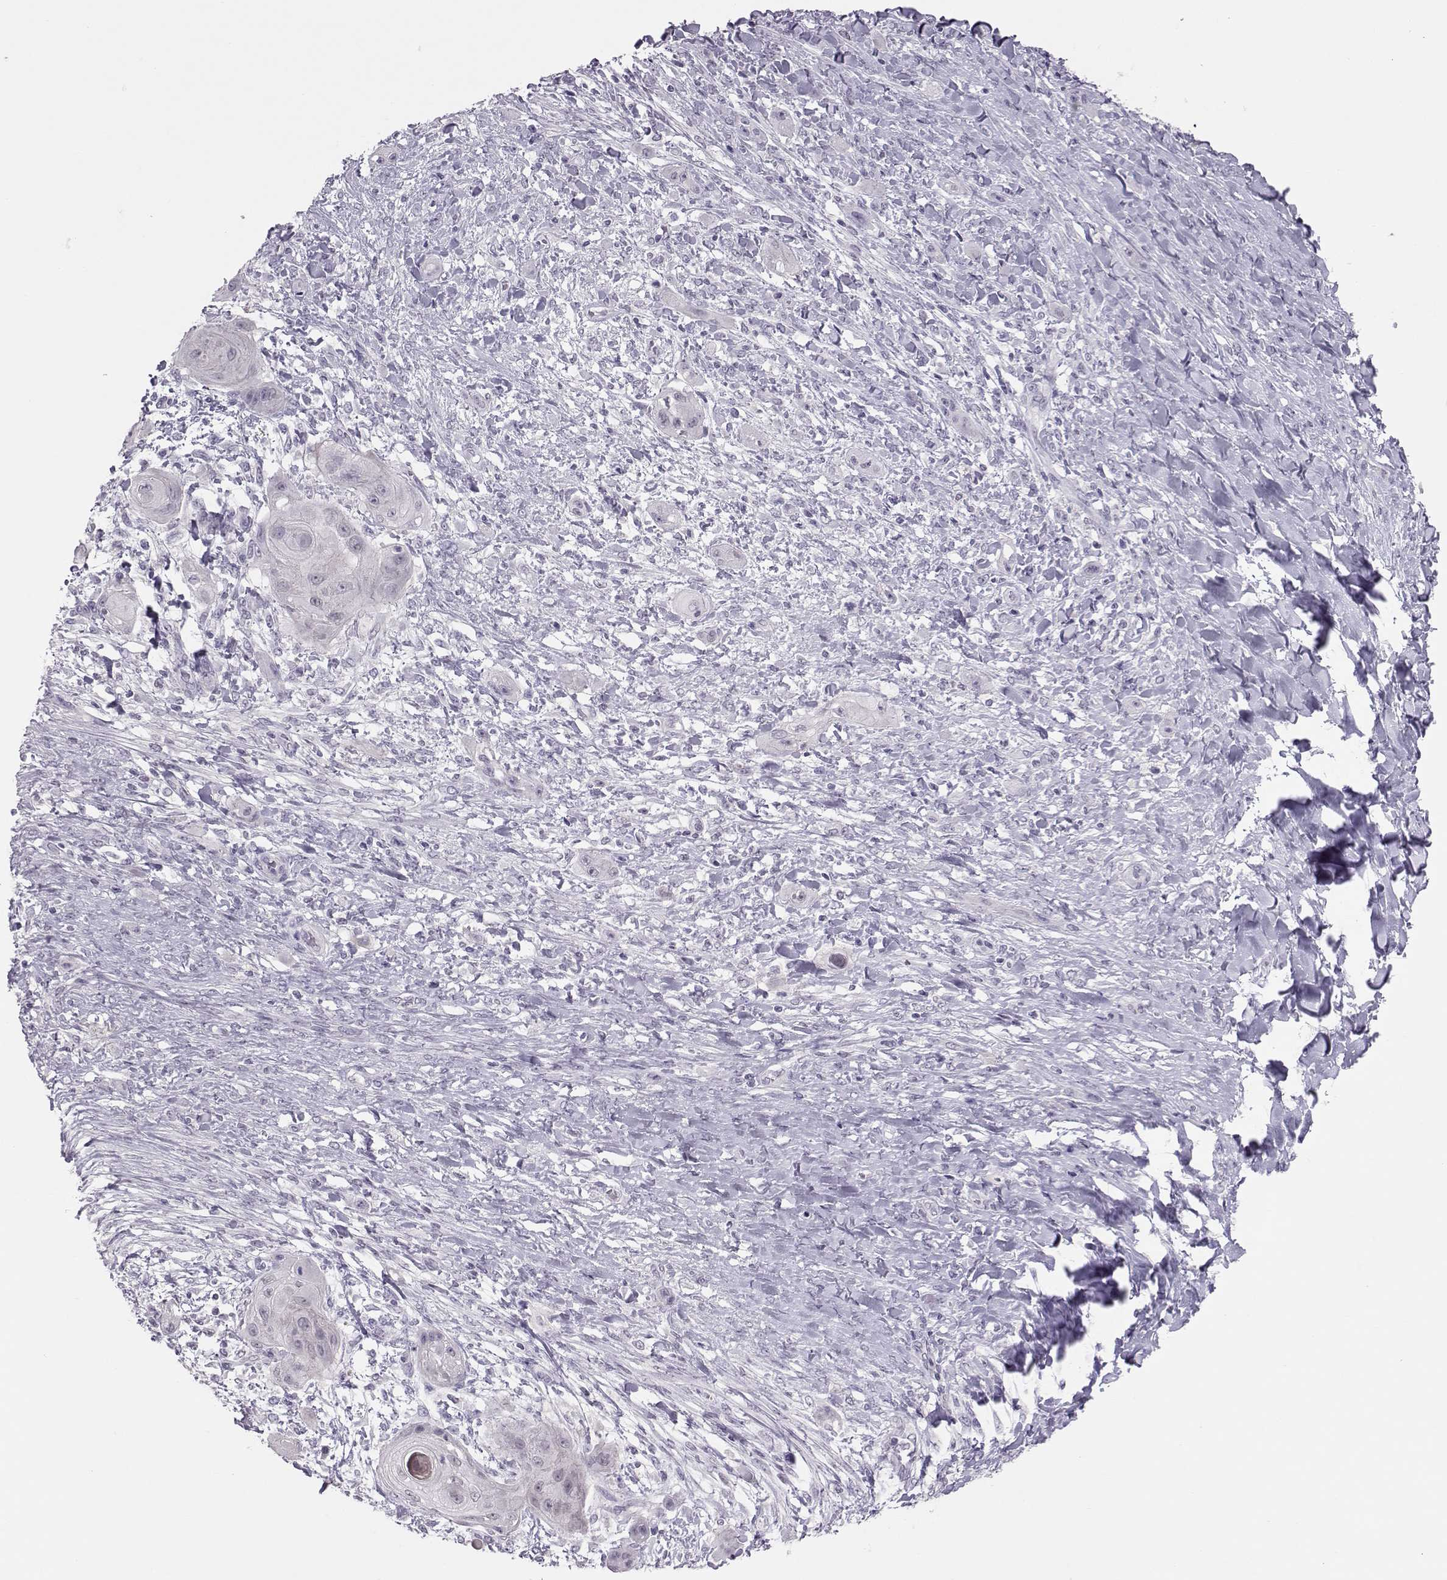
{"staining": {"intensity": "negative", "quantity": "none", "location": "none"}, "tissue": "skin cancer", "cell_type": "Tumor cells", "image_type": "cancer", "snomed": [{"axis": "morphology", "description": "Squamous cell carcinoma, NOS"}, {"axis": "topography", "description": "Skin"}], "caption": "A histopathology image of skin cancer stained for a protein demonstrates no brown staining in tumor cells.", "gene": "DNAAF1", "patient": {"sex": "male", "age": 62}}